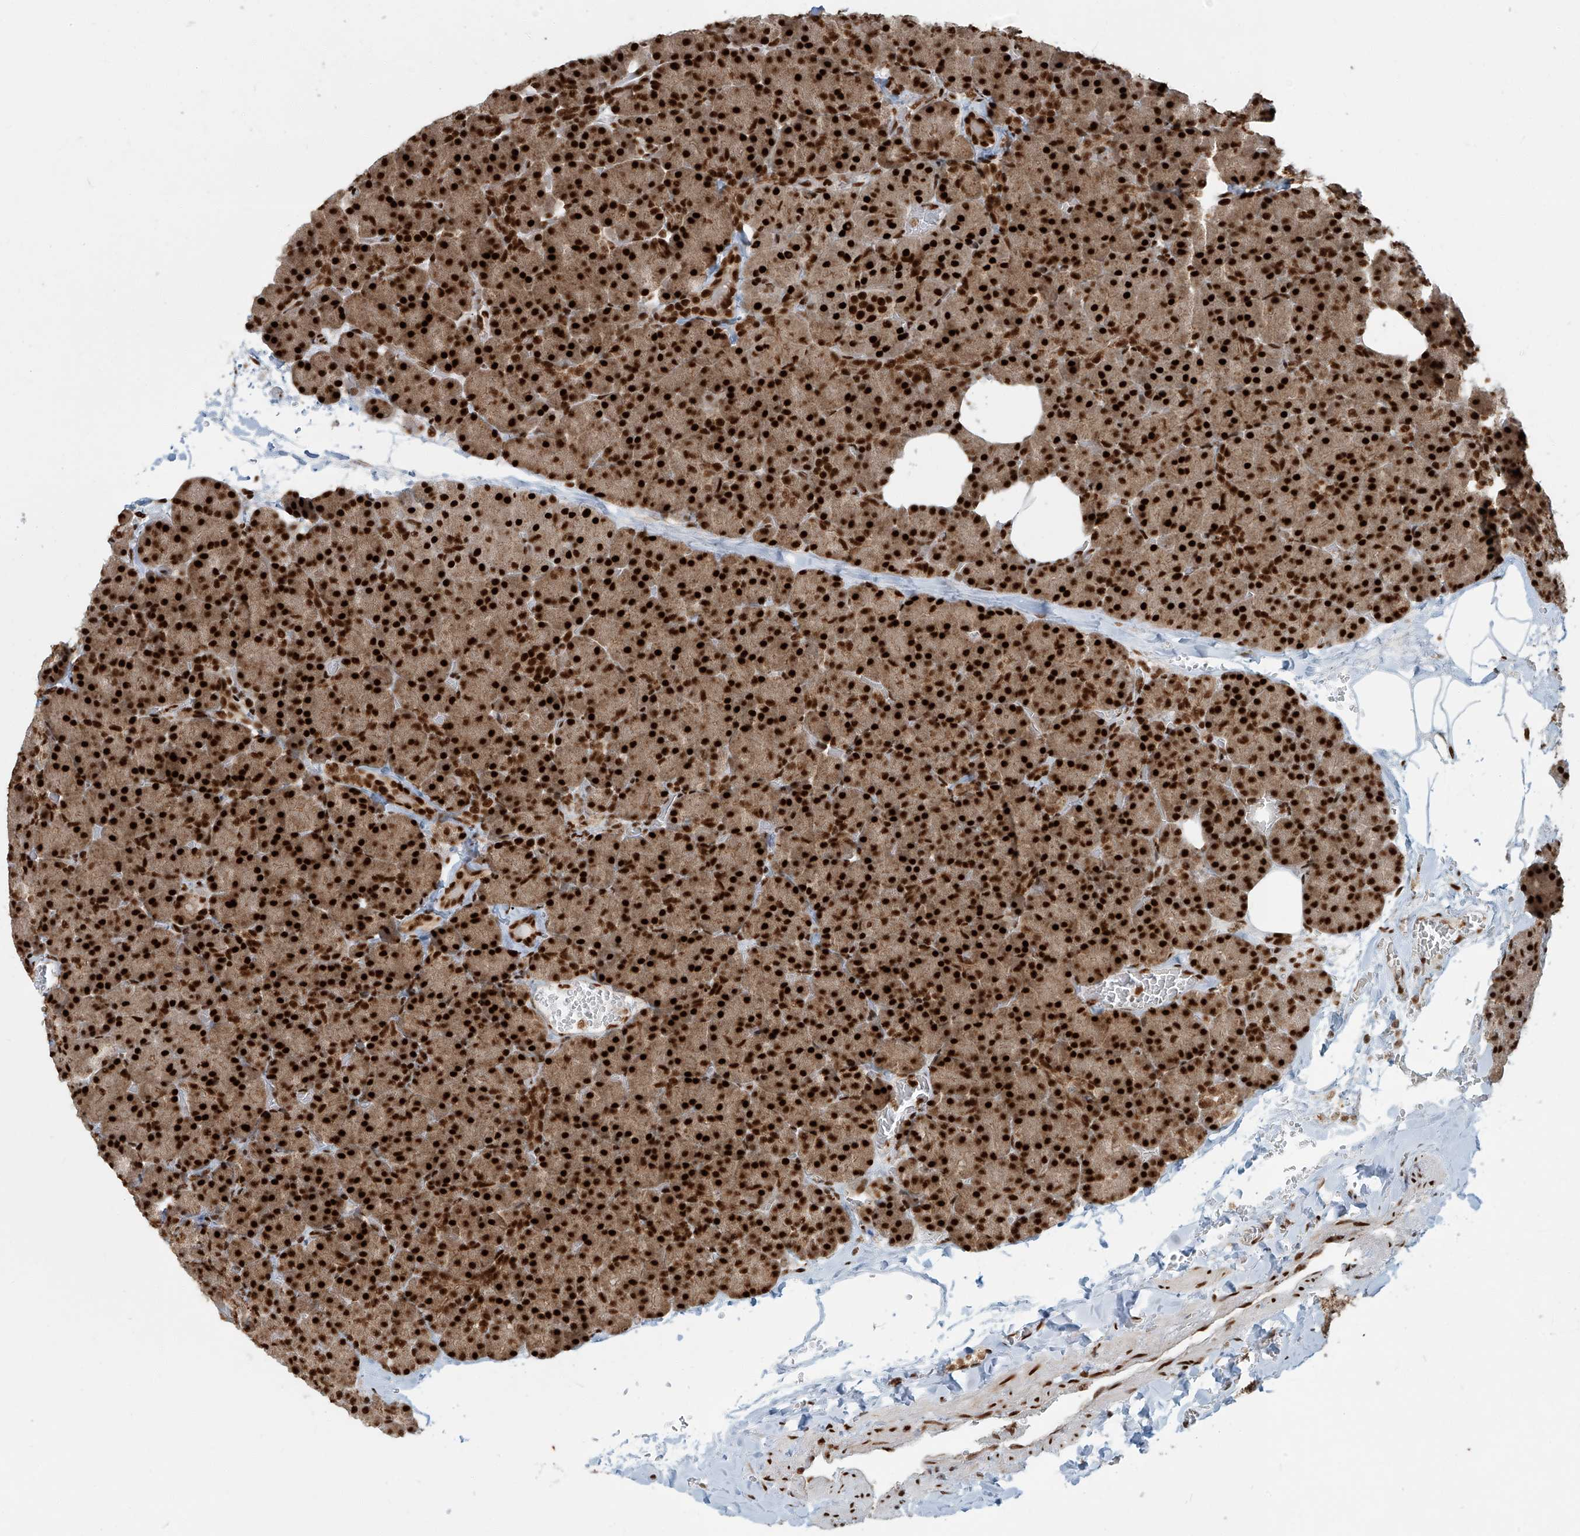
{"staining": {"intensity": "strong", "quantity": ">75%", "location": "cytoplasmic/membranous,nuclear"}, "tissue": "pancreas", "cell_type": "Exocrine glandular cells", "image_type": "normal", "snomed": [{"axis": "morphology", "description": "Normal tissue, NOS"}, {"axis": "morphology", "description": "Carcinoid, malignant, NOS"}, {"axis": "topography", "description": "Pancreas"}], "caption": "High-magnification brightfield microscopy of normal pancreas stained with DAB (brown) and counterstained with hematoxylin (blue). exocrine glandular cells exhibit strong cytoplasmic/membranous,nuclear staining is appreciated in approximately>75% of cells.", "gene": "FAM193B", "patient": {"sex": "female", "age": 35}}